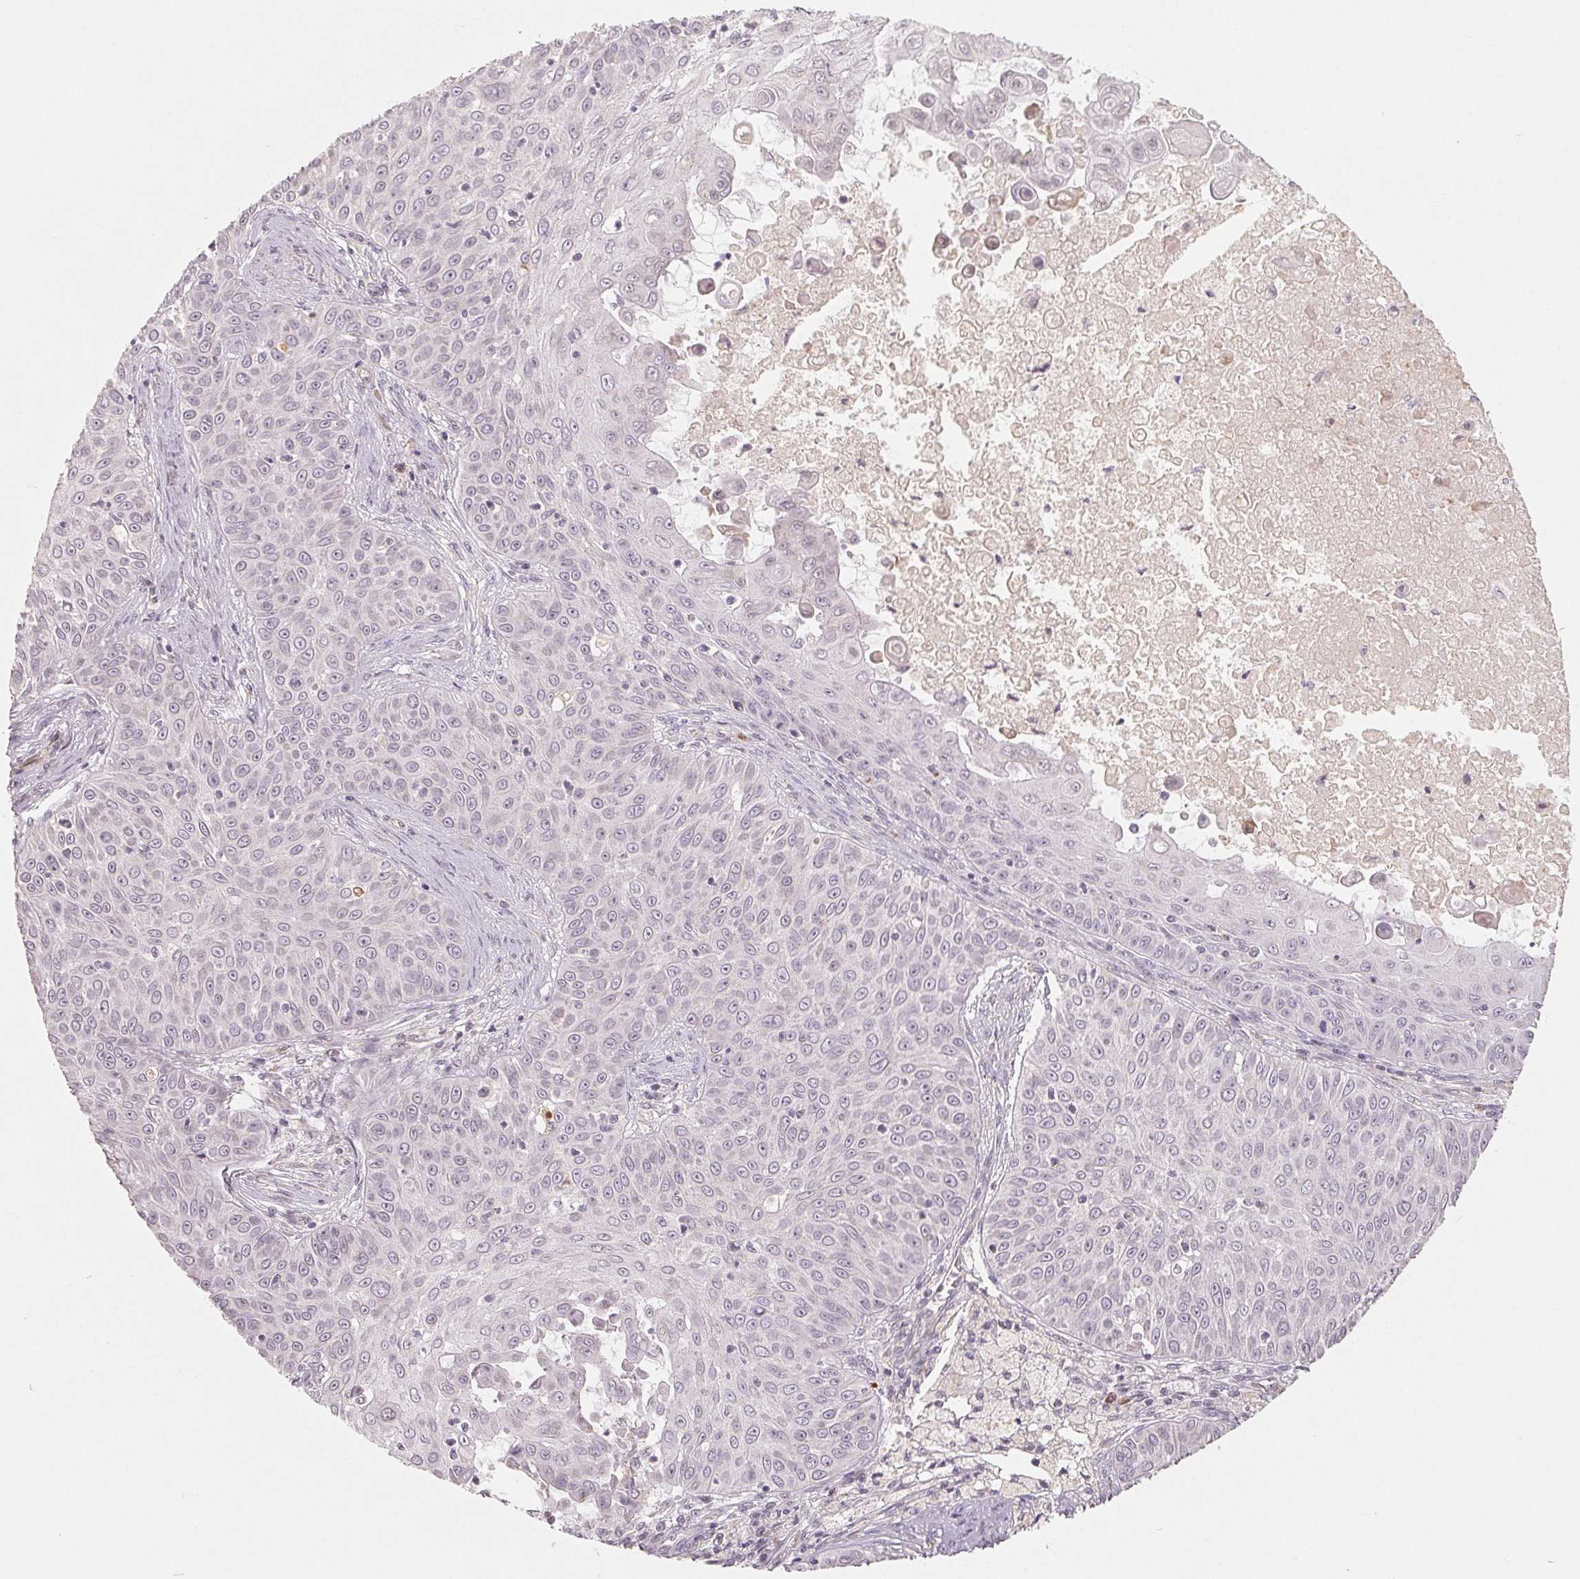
{"staining": {"intensity": "negative", "quantity": "none", "location": "none"}, "tissue": "skin cancer", "cell_type": "Tumor cells", "image_type": "cancer", "snomed": [{"axis": "morphology", "description": "Squamous cell carcinoma, NOS"}, {"axis": "topography", "description": "Skin"}], "caption": "High magnification brightfield microscopy of skin cancer (squamous cell carcinoma) stained with DAB (brown) and counterstained with hematoxylin (blue): tumor cells show no significant expression.", "gene": "TMSB15B", "patient": {"sex": "male", "age": 82}}